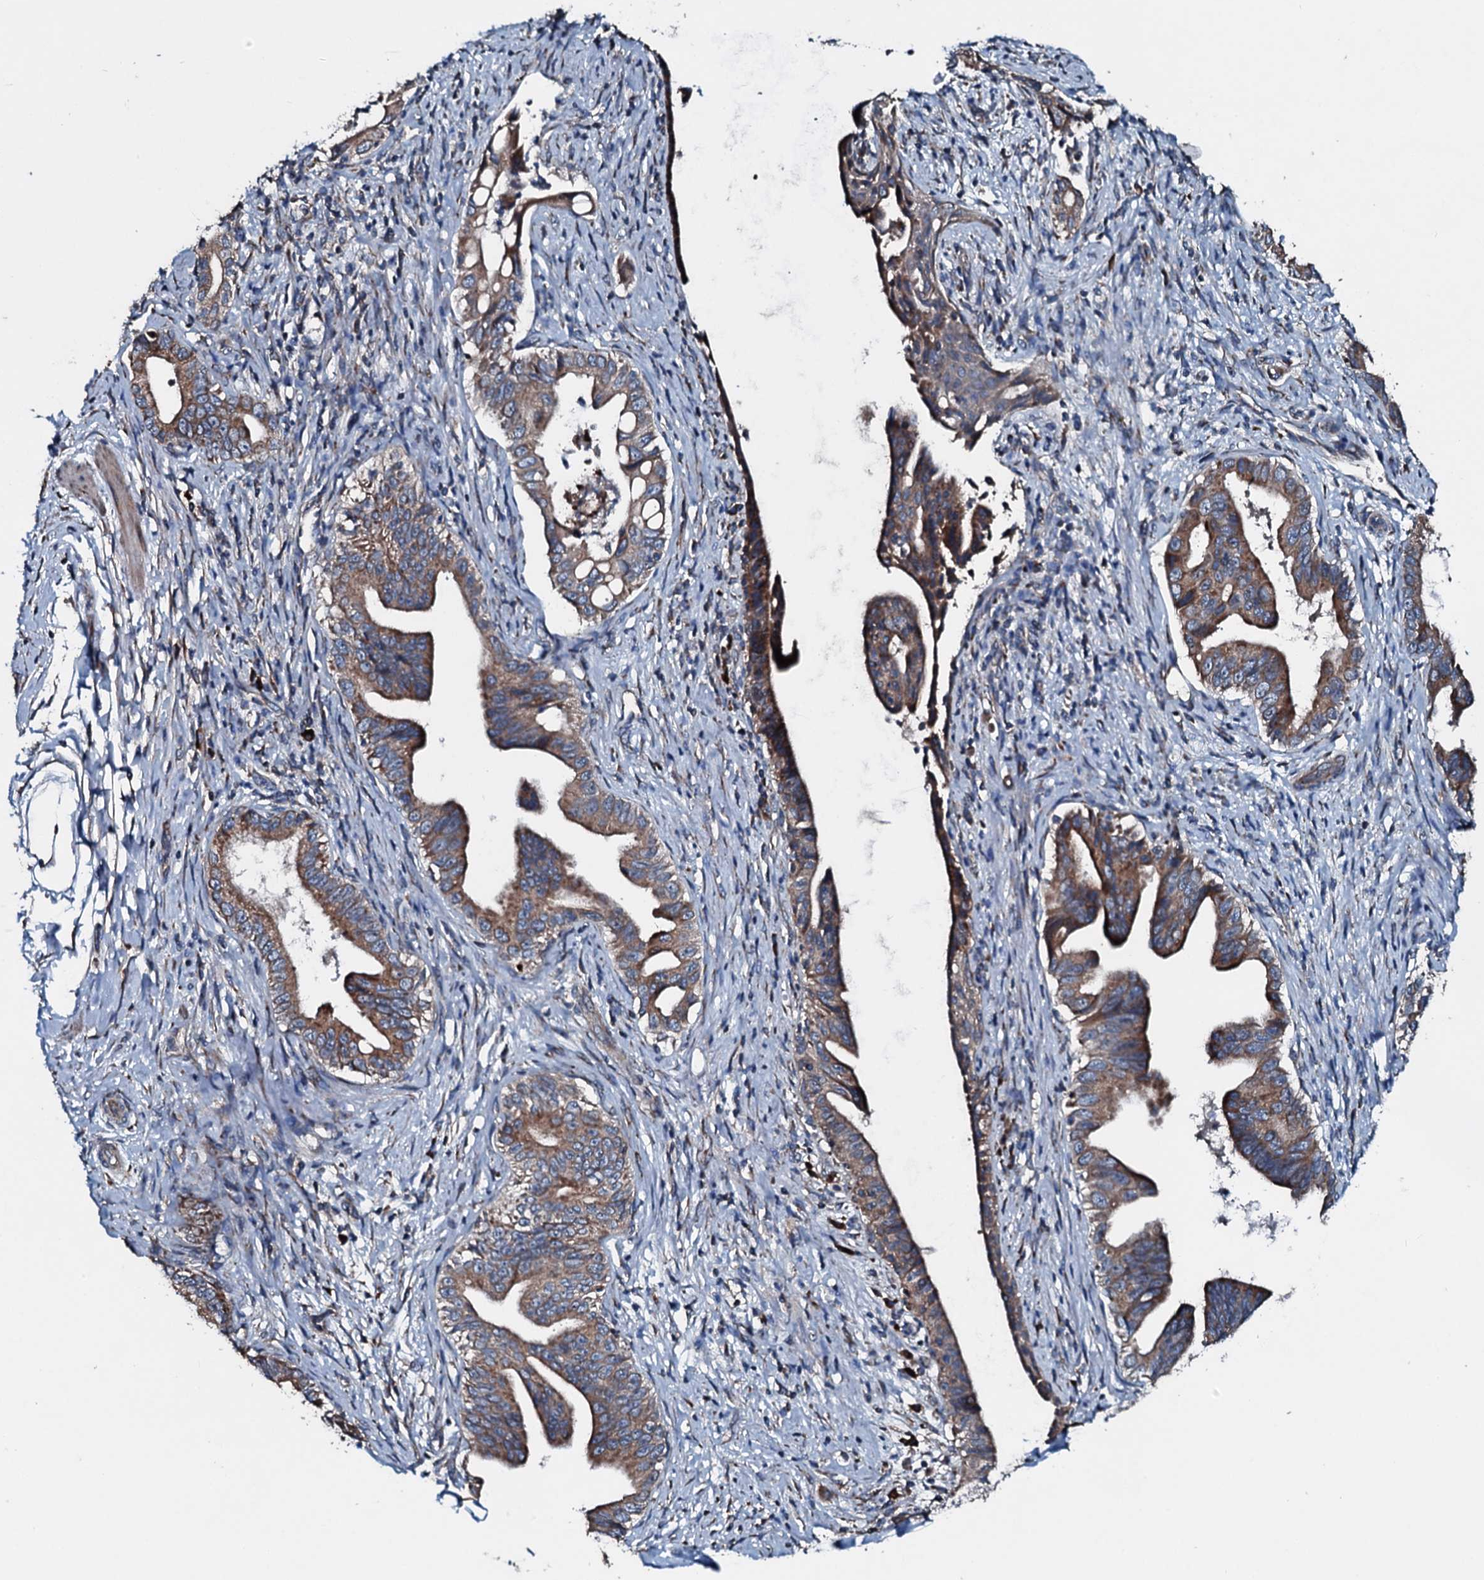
{"staining": {"intensity": "moderate", "quantity": ">75%", "location": "cytoplasmic/membranous"}, "tissue": "pancreatic cancer", "cell_type": "Tumor cells", "image_type": "cancer", "snomed": [{"axis": "morphology", "description": "Adenocarcinoma, NOS"}, {"axis": "topography", "description": "Pancreas"}], "caption": "Brown immunohistochemical staining in human pancreatic cancer (adenocarcinoma) demonstrates moderate cytoplasmic/membranous staining in approximately >75% of tumor cells.", "gene": "ACSS3", "patient": {"sex": "female", "age": 55}}